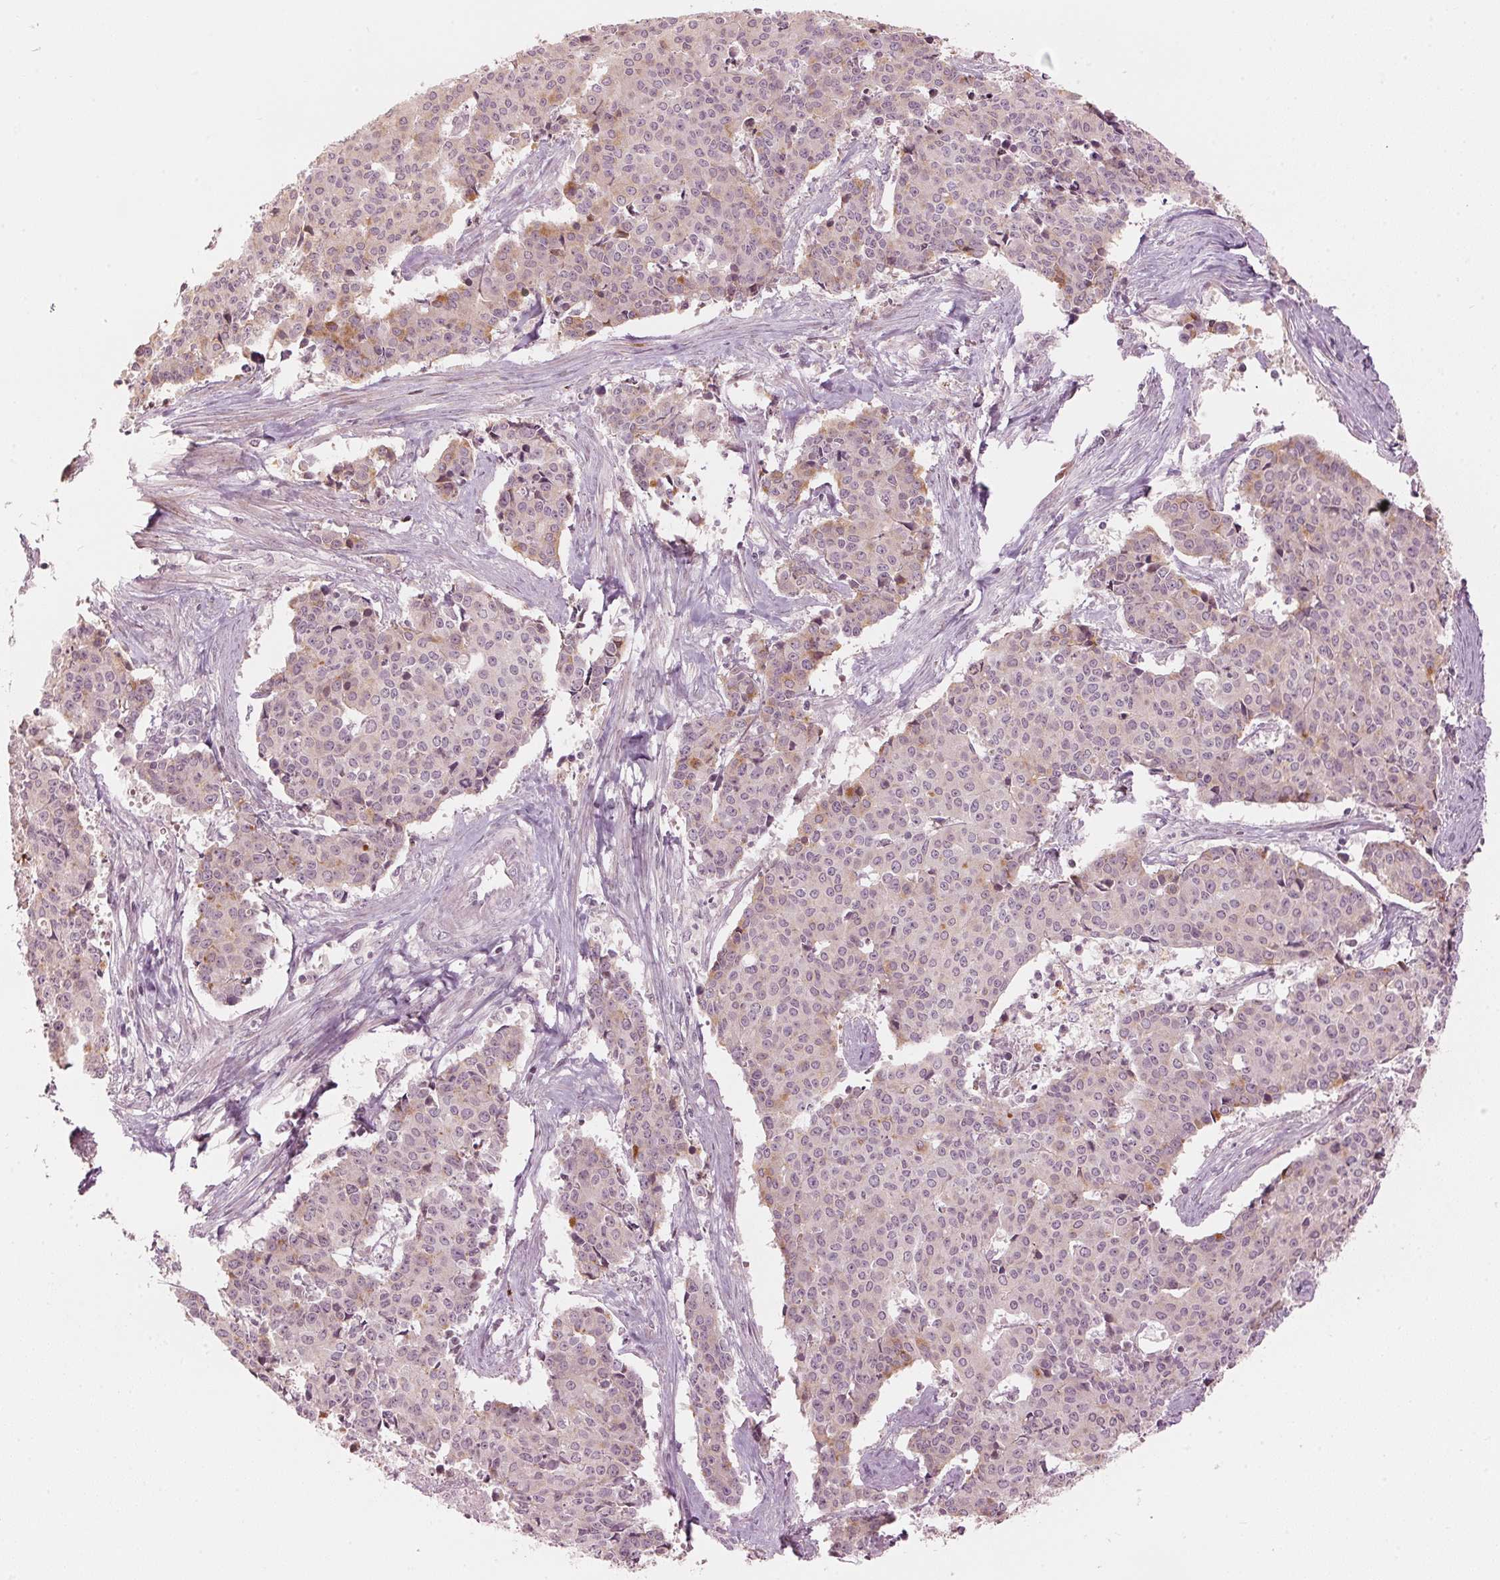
{"staining": {"intensity": "weak", "quantity": "<25%", "location": "cytoplasmic/membranous"}, "tissue": "cervical cancer", "cell_type": "Tumor cells", "image_type": "cancer", "snomed": [{"axis": "morphology", "description": "Squamous cell carcinoma, NOS"}, {"axis": "topography", "description": "Cervix"}], "caption": "Histopathology image shows no protein staining in tumor cells of cervical cancer tissue.", "gene": "TMED6", "patient": {"sex": "female", "age": 28}}